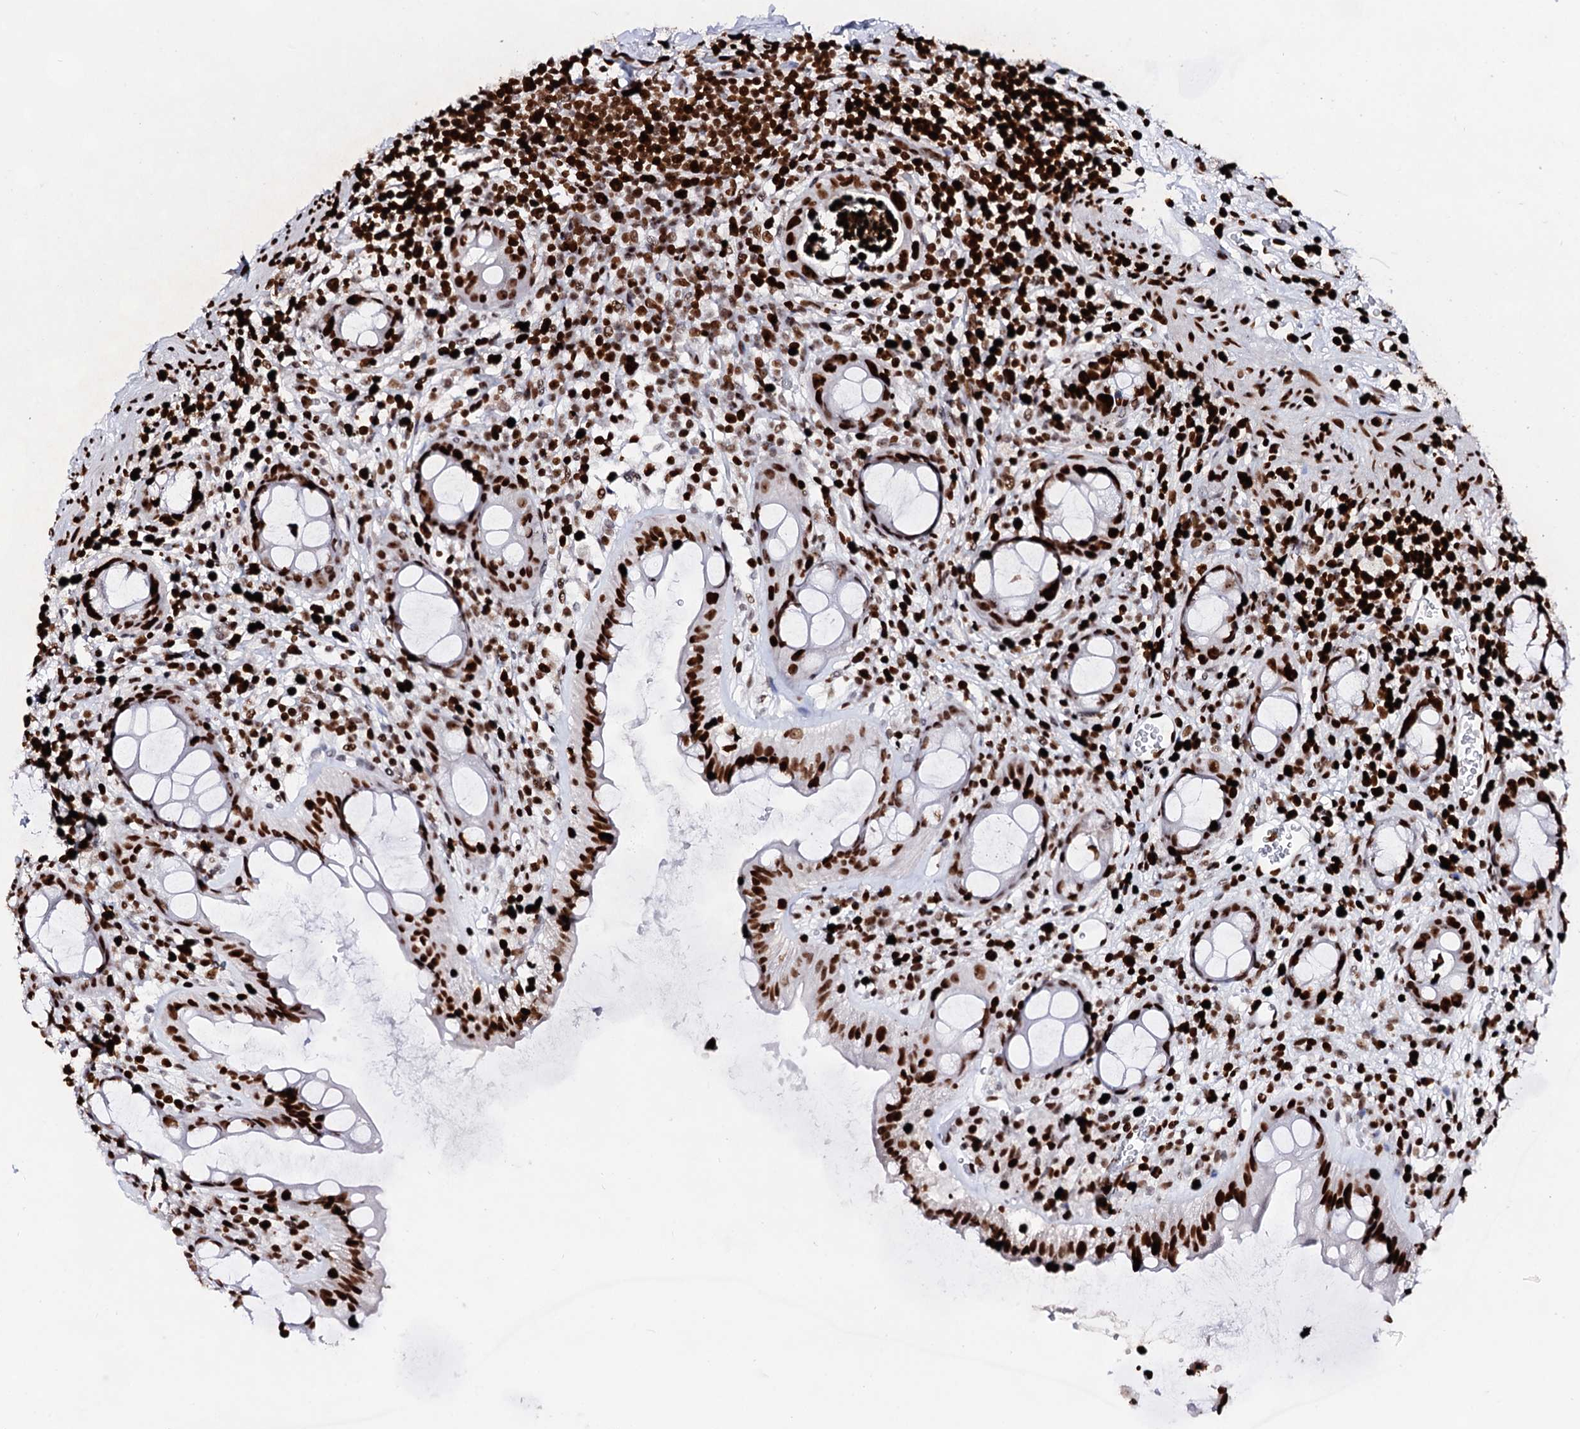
{"staining": {"intensity": "strong", "quantity": ">75%", "location": "nuclear"}, "tissue": "rectum", "cell_type": "Glandular cells", "image_type": "normal", "snomed": [{"axis": "morphology", "description": "Normal tissue, NOS"}, {"axis": "topography", "description": "Rectum"}], "caption": "Immunohistochemistry of unremarkable human rectum demonstrates high levels of strong nuclear staining in about >75% of glandular cells.", "gene": "HMGB2", "patient": {"sex": "female", "age": 57}}